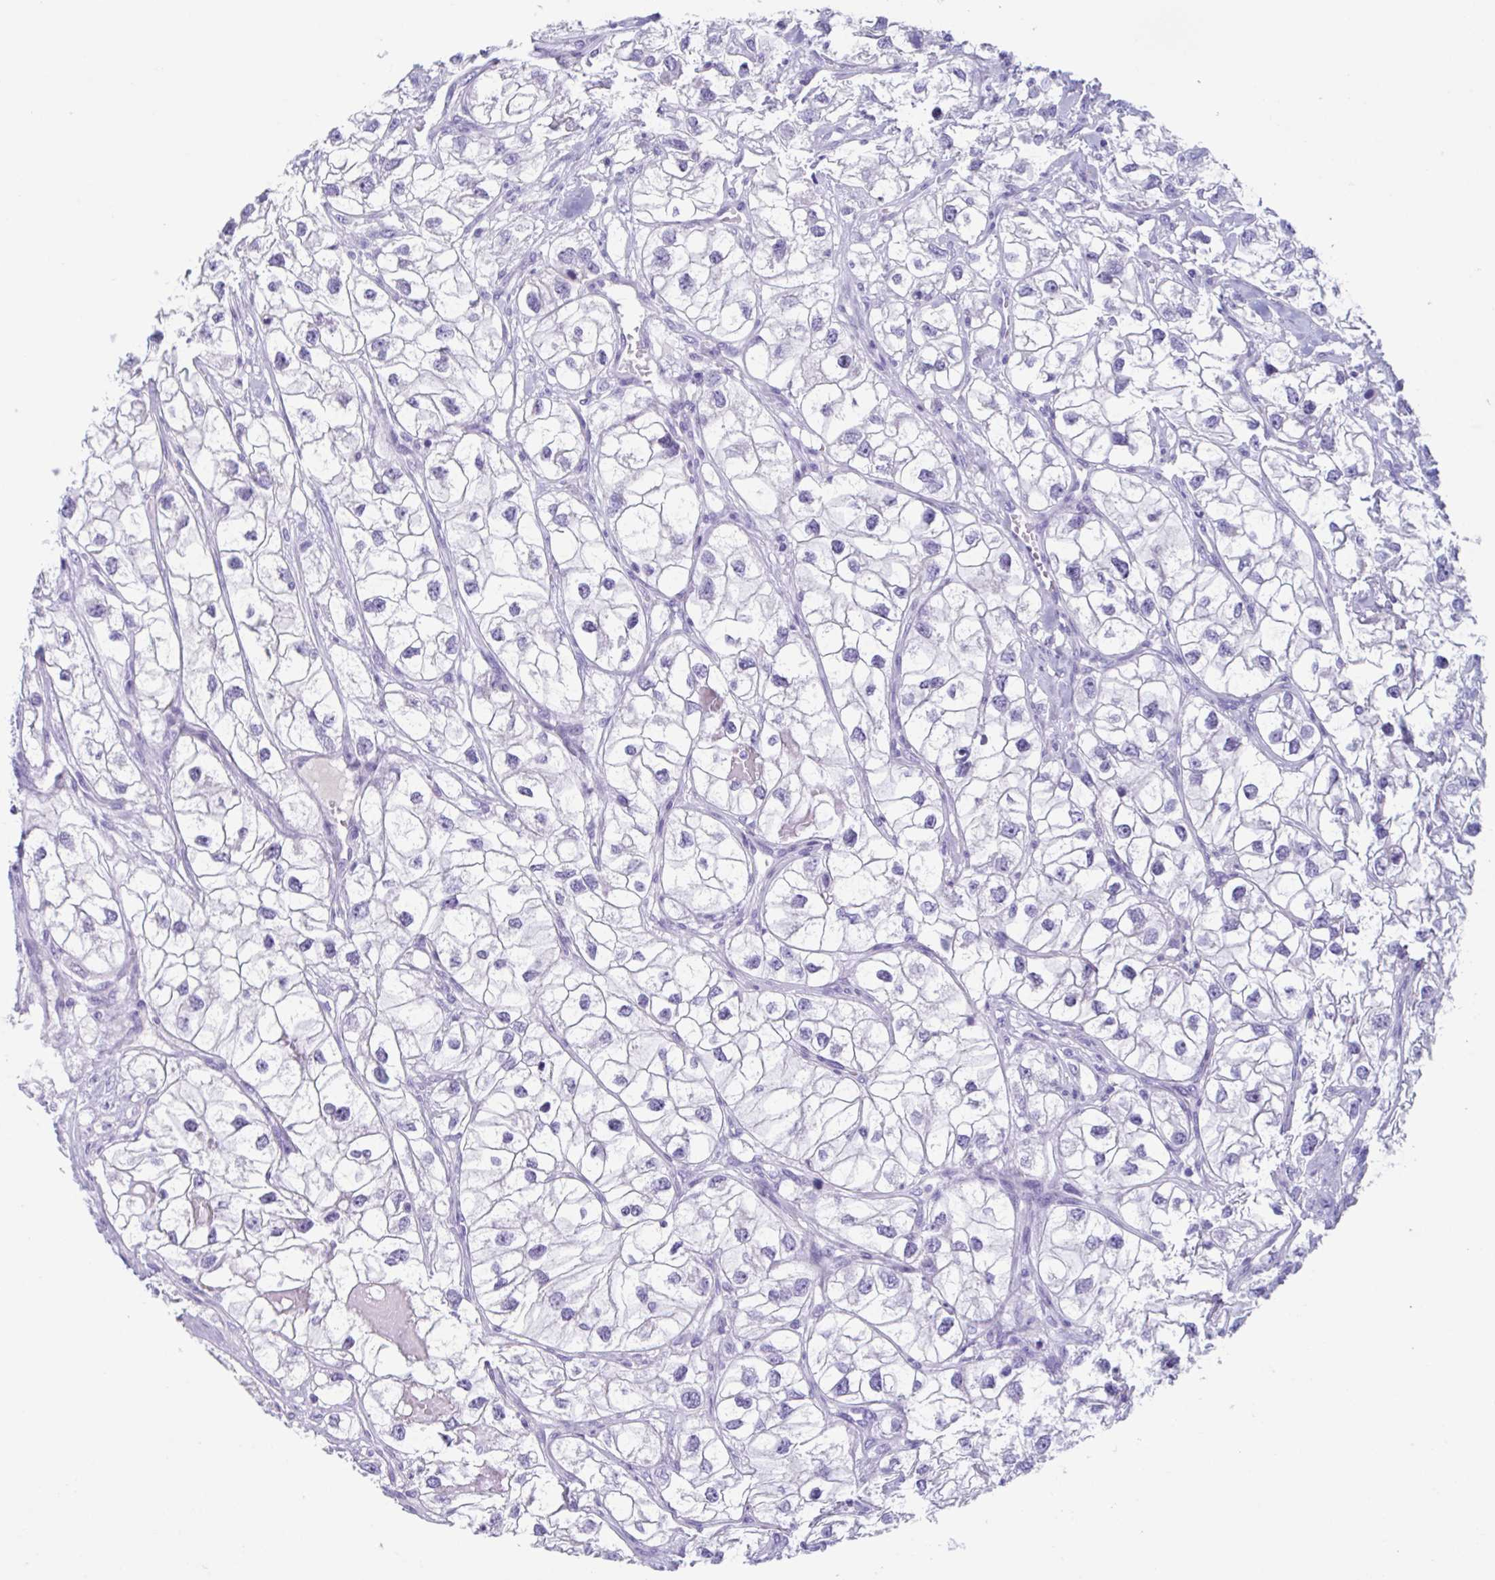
{"staining": {"intensity": "negative", "quantity": "none", "location": "none"}, "tissue": "renal cancer", "cell_type": "Tumor cells", "image_type": "cancer", "snomed": [{"axis": "morphology", "description": "Adenocarcinoma, NOS"}, {"axis": "topography", "description": "Kidney"}], "caption": "A high-resolution image shows IHC staining of renal adenocarcinoma, which shows no significant positivity in tumor cells.", "gene": "USP35", "patient": {"sex": "male", "age": 59}}